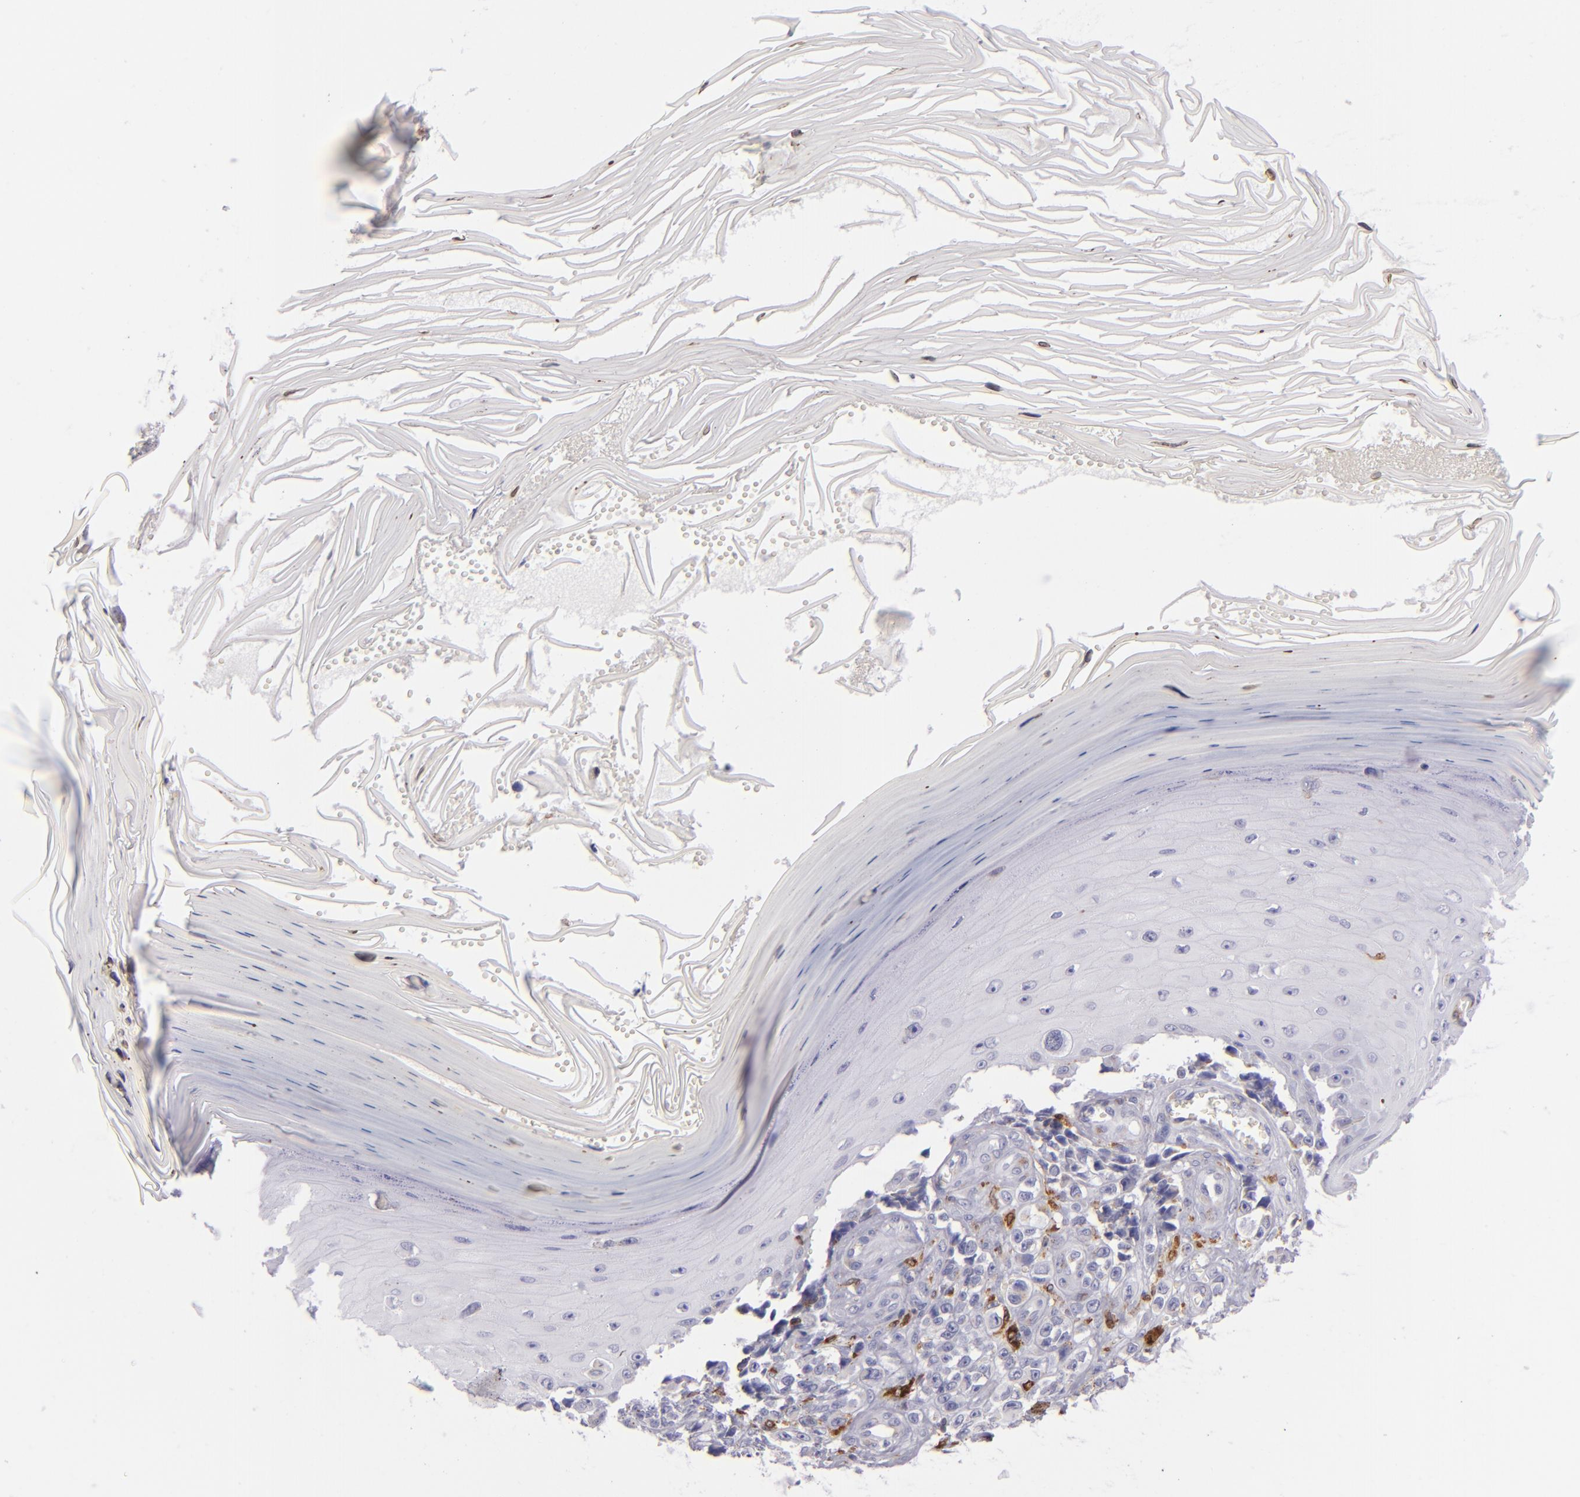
{"staining": {"intensity": "negative", "quantity": "none", "location": "none"}, "tissue": "melanoma", "cell_type": "Tumor cells", "image_type": "cancer", "snomed": [{"axis": "morphology", "description": "Malignant melanoma, NOS"}, {"axis": "topography", "description": "Skin"}], "caption": "Tumor cells show no significant protein positivity in malignant melanoma.", "gene": "CD74", "patient": {"sex": "female", "age": 82}}